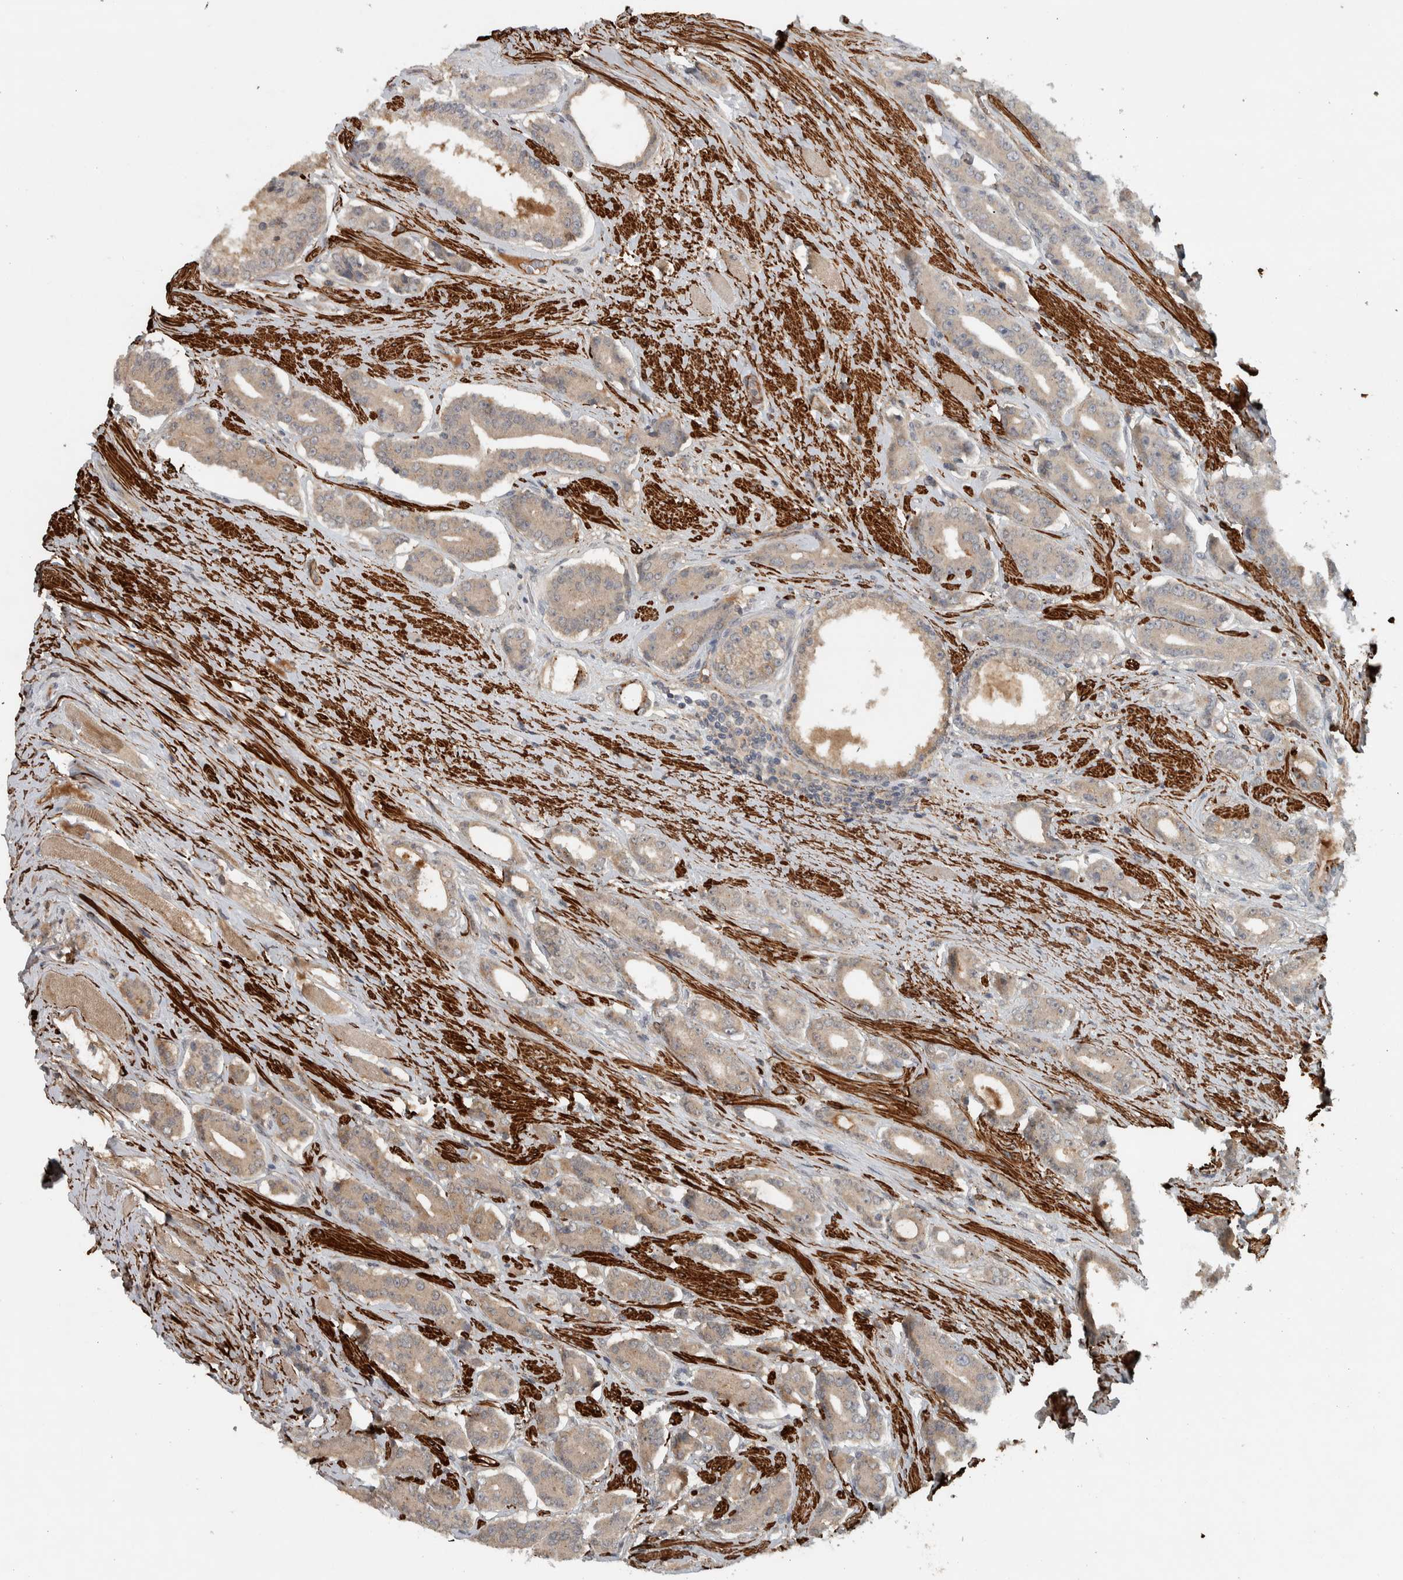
{"staining": {"intensity": "weak", "quantity": ">75%", "location": "cytoplasmic/membranous"}, "tissue": "prostate cancer", "cell_type": "Tumor cells", "image_type": "cancer", "snomed": [{"axis": "morphology", "description": "Adenocarcinoma, High grade"}, {"axis": "topography", "description": "Prostate"}], "caption": "Brown immunohistochemical staining in prostate adenocarcinoma (high-grade) displays weak cytoplasmic/membranous staining in approximately >75% of tumor cells.", "gene": "LBHD1", "patient": {"sex": "male", "age": 71}}